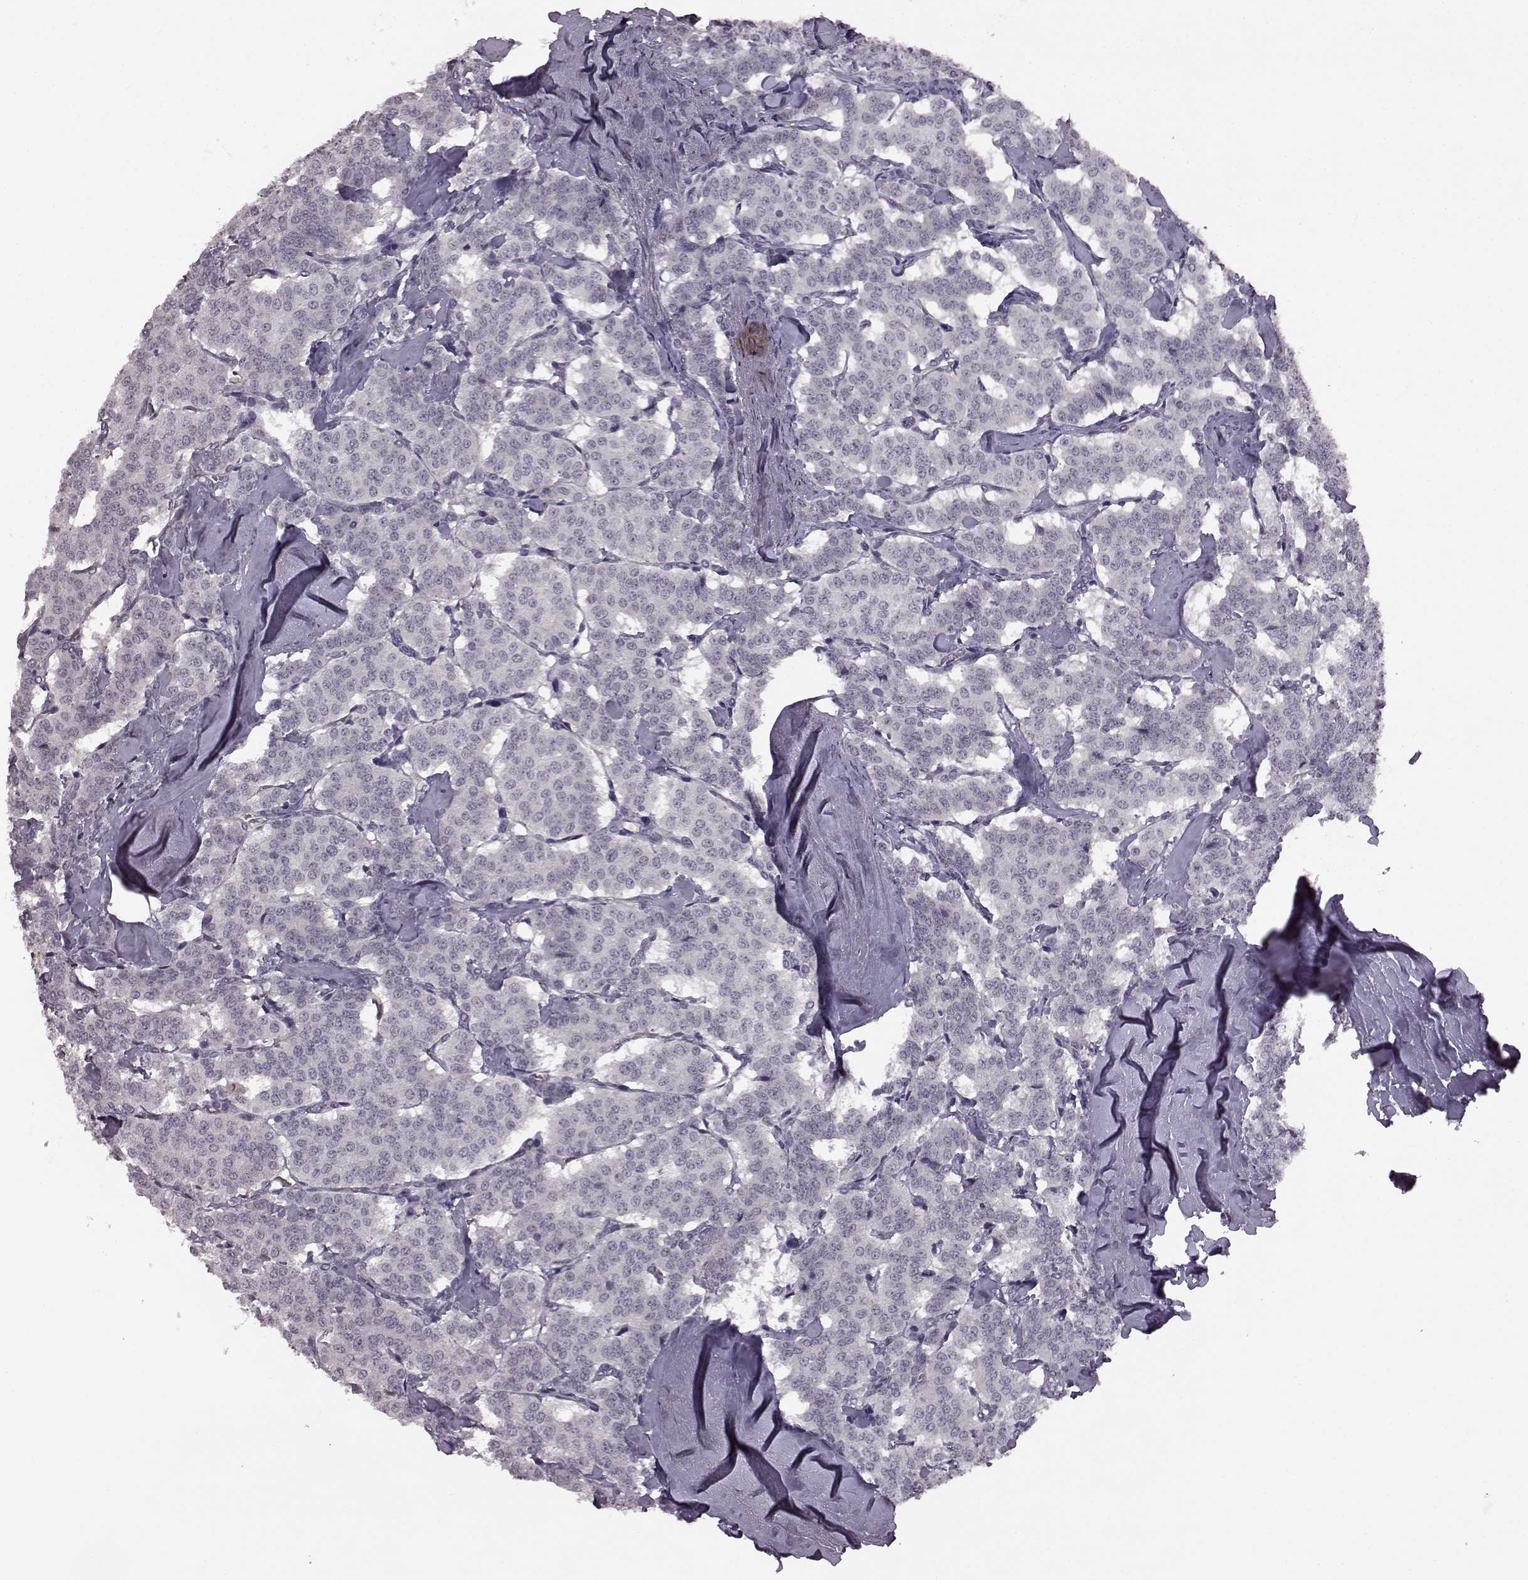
{"staining": {"intensity": "negative", "quantity": "none", "location": "none"}, "tissue": "carcinoid", "cell_type": "Tumor cells", "image_type": "cancer", "snomed": [{"axis": "morphology", "description": "Carcinoid, malignant, NOS"}, {"axis": "topography", "description": "Lung"}], "caption": "The image reveals no staining of tumor cells in carcinoid.", "gene": "PROP1", "patient": {"sex": "female", "age": 46}}